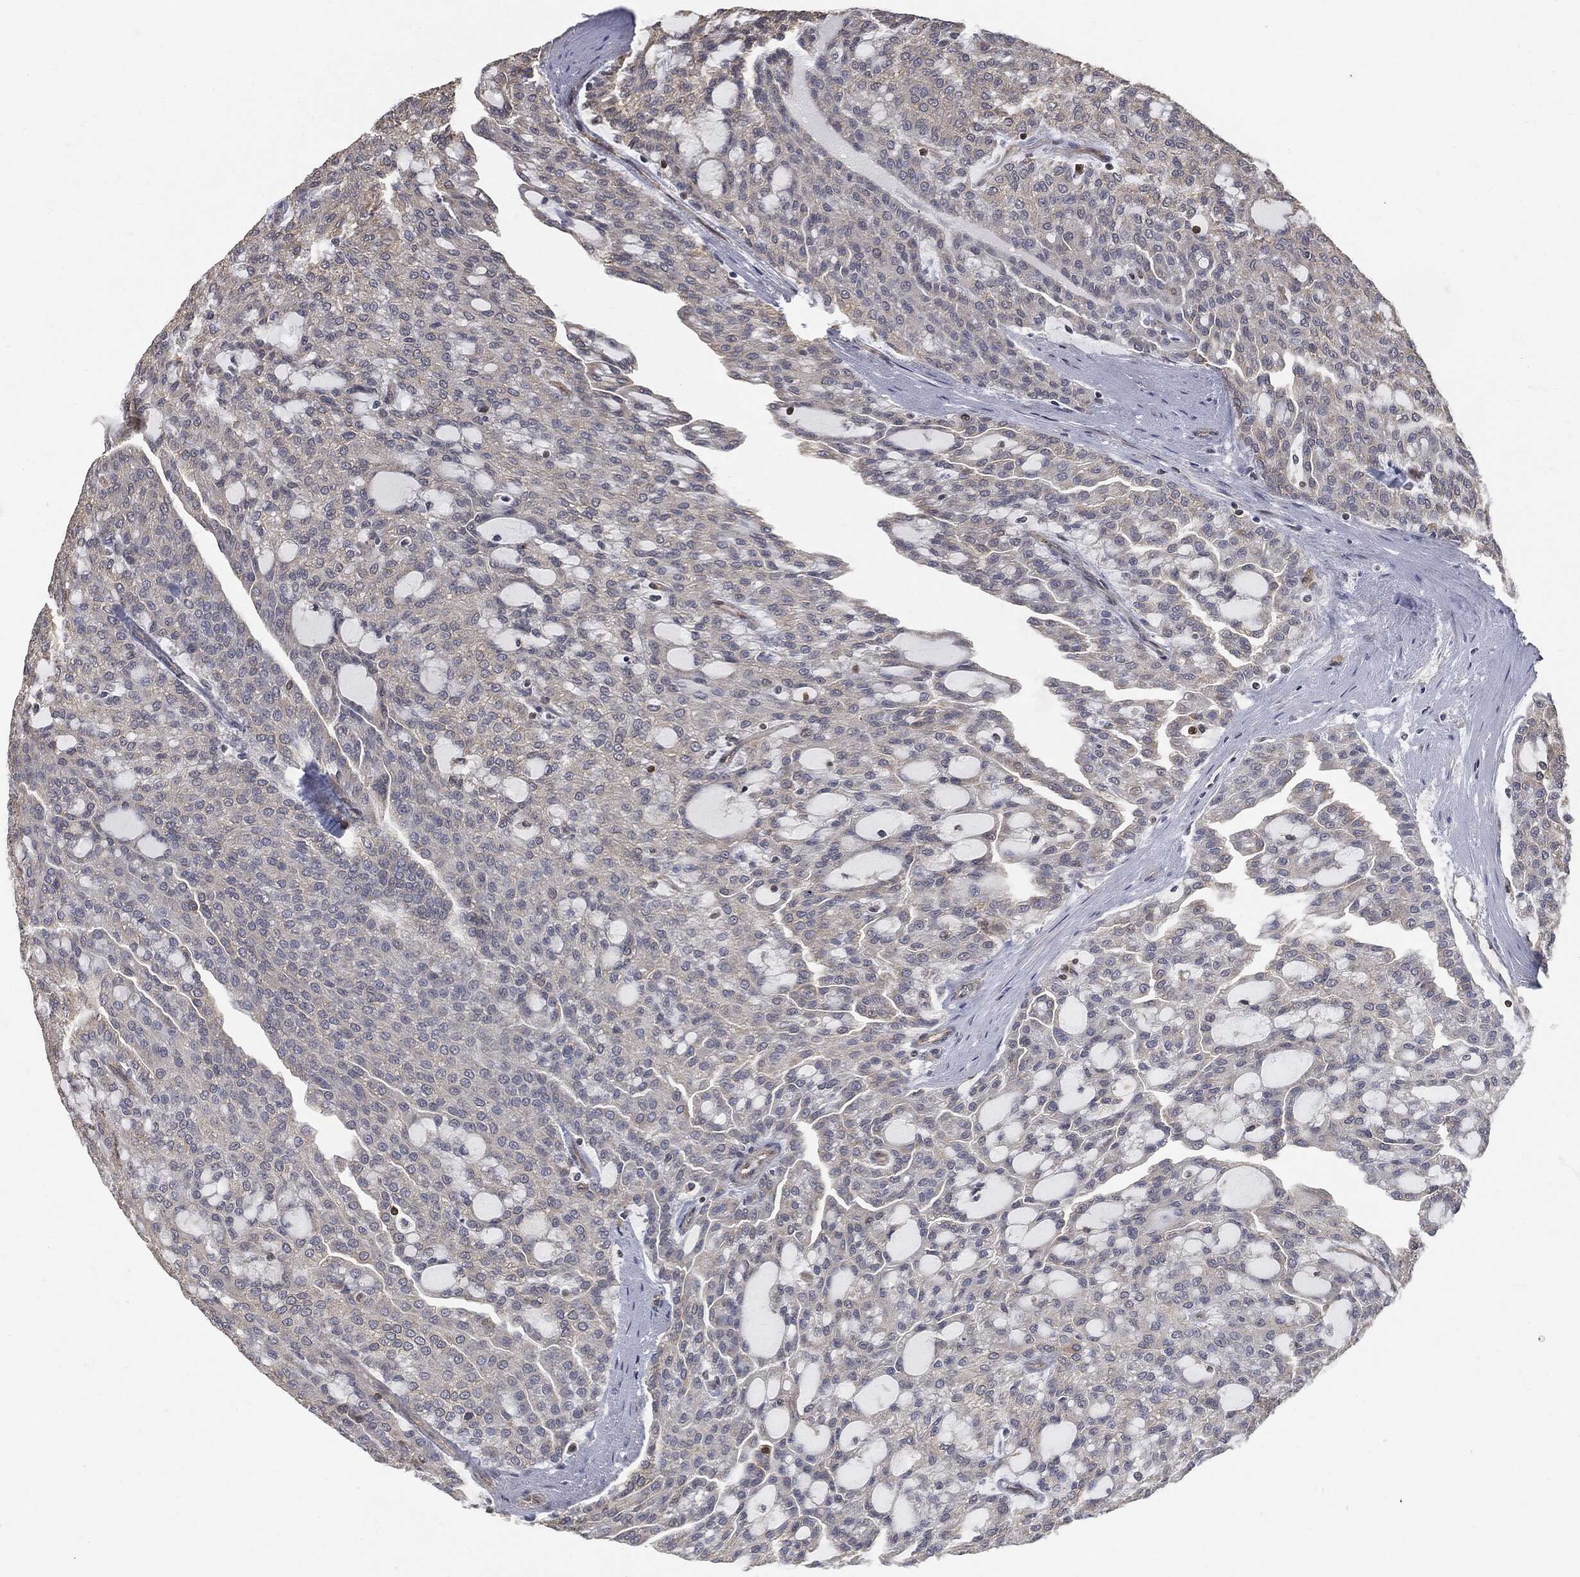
{"staining": {"intensity": "negative", "quantity": "none", "location": "none"}, "tissue": "renal cancer", "cell_type": "Tumor cells", "image_type": "cancer", "snomed": [{"axis": "morphology", "description": "Adenocarcinoma, NOS"}, {"axis": "topography", "description": "Kidney"}], "caption": "IHC of adenocarcinoma (renal) demonstrates no expression in tumor cells.", "gene": "PSMB10", "patient": {"sex": "male", "age": 63}}